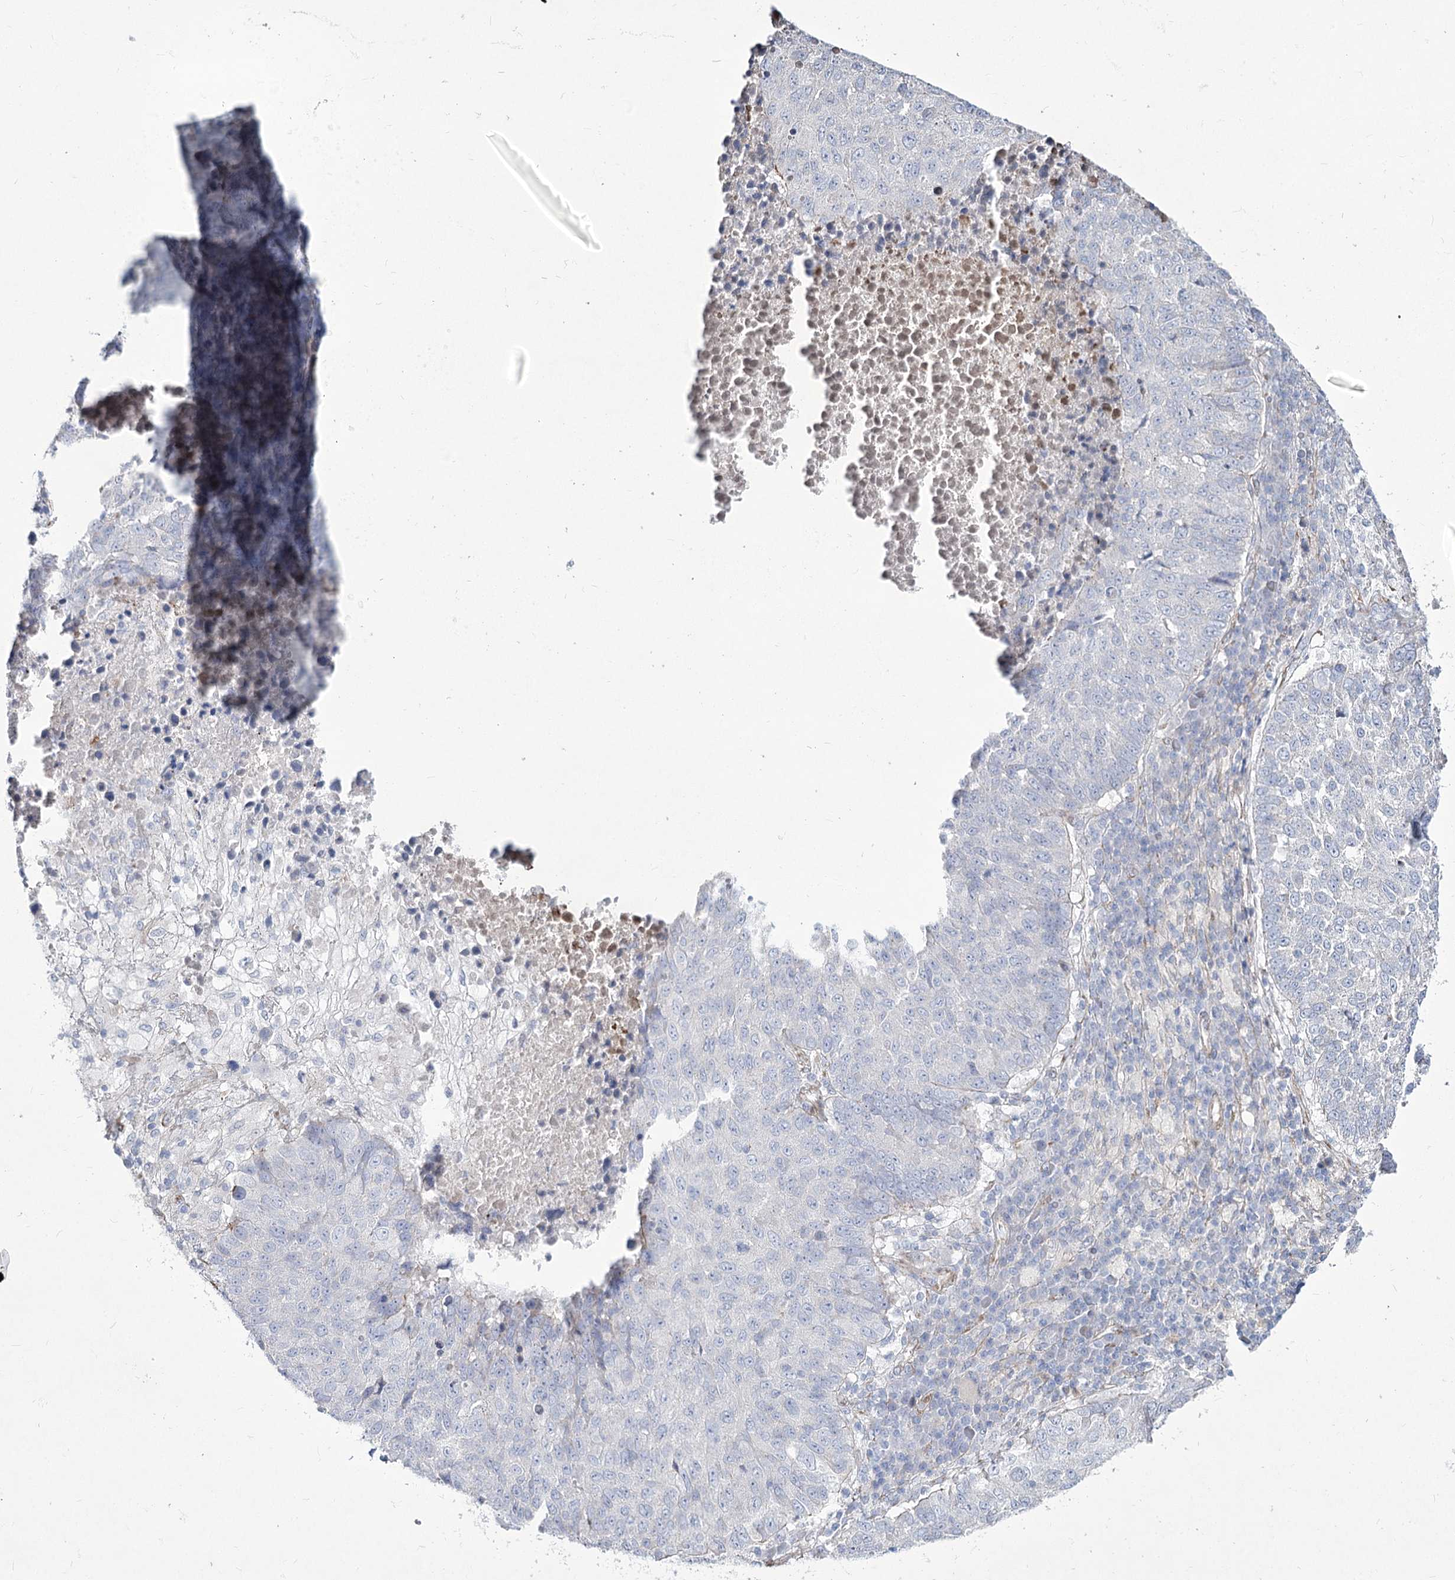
{"staining": {"intensity": "negative", "quantity": "none", "location": "none"}, "tissue": "lung cancer", "cell_type": "Tumor cells", "image_type": "cancer", "snomed": [{"axis": "morphology", "description": "Squamous cell carcinoma, NOS"}, {"axis": "topography", "description": "Lung"}], "caption": "Tumor cells show no significant staining in squamous cell carcinoma (lung).", "gene": "ME3", "patient": {"sex": "male", "age": 73}}